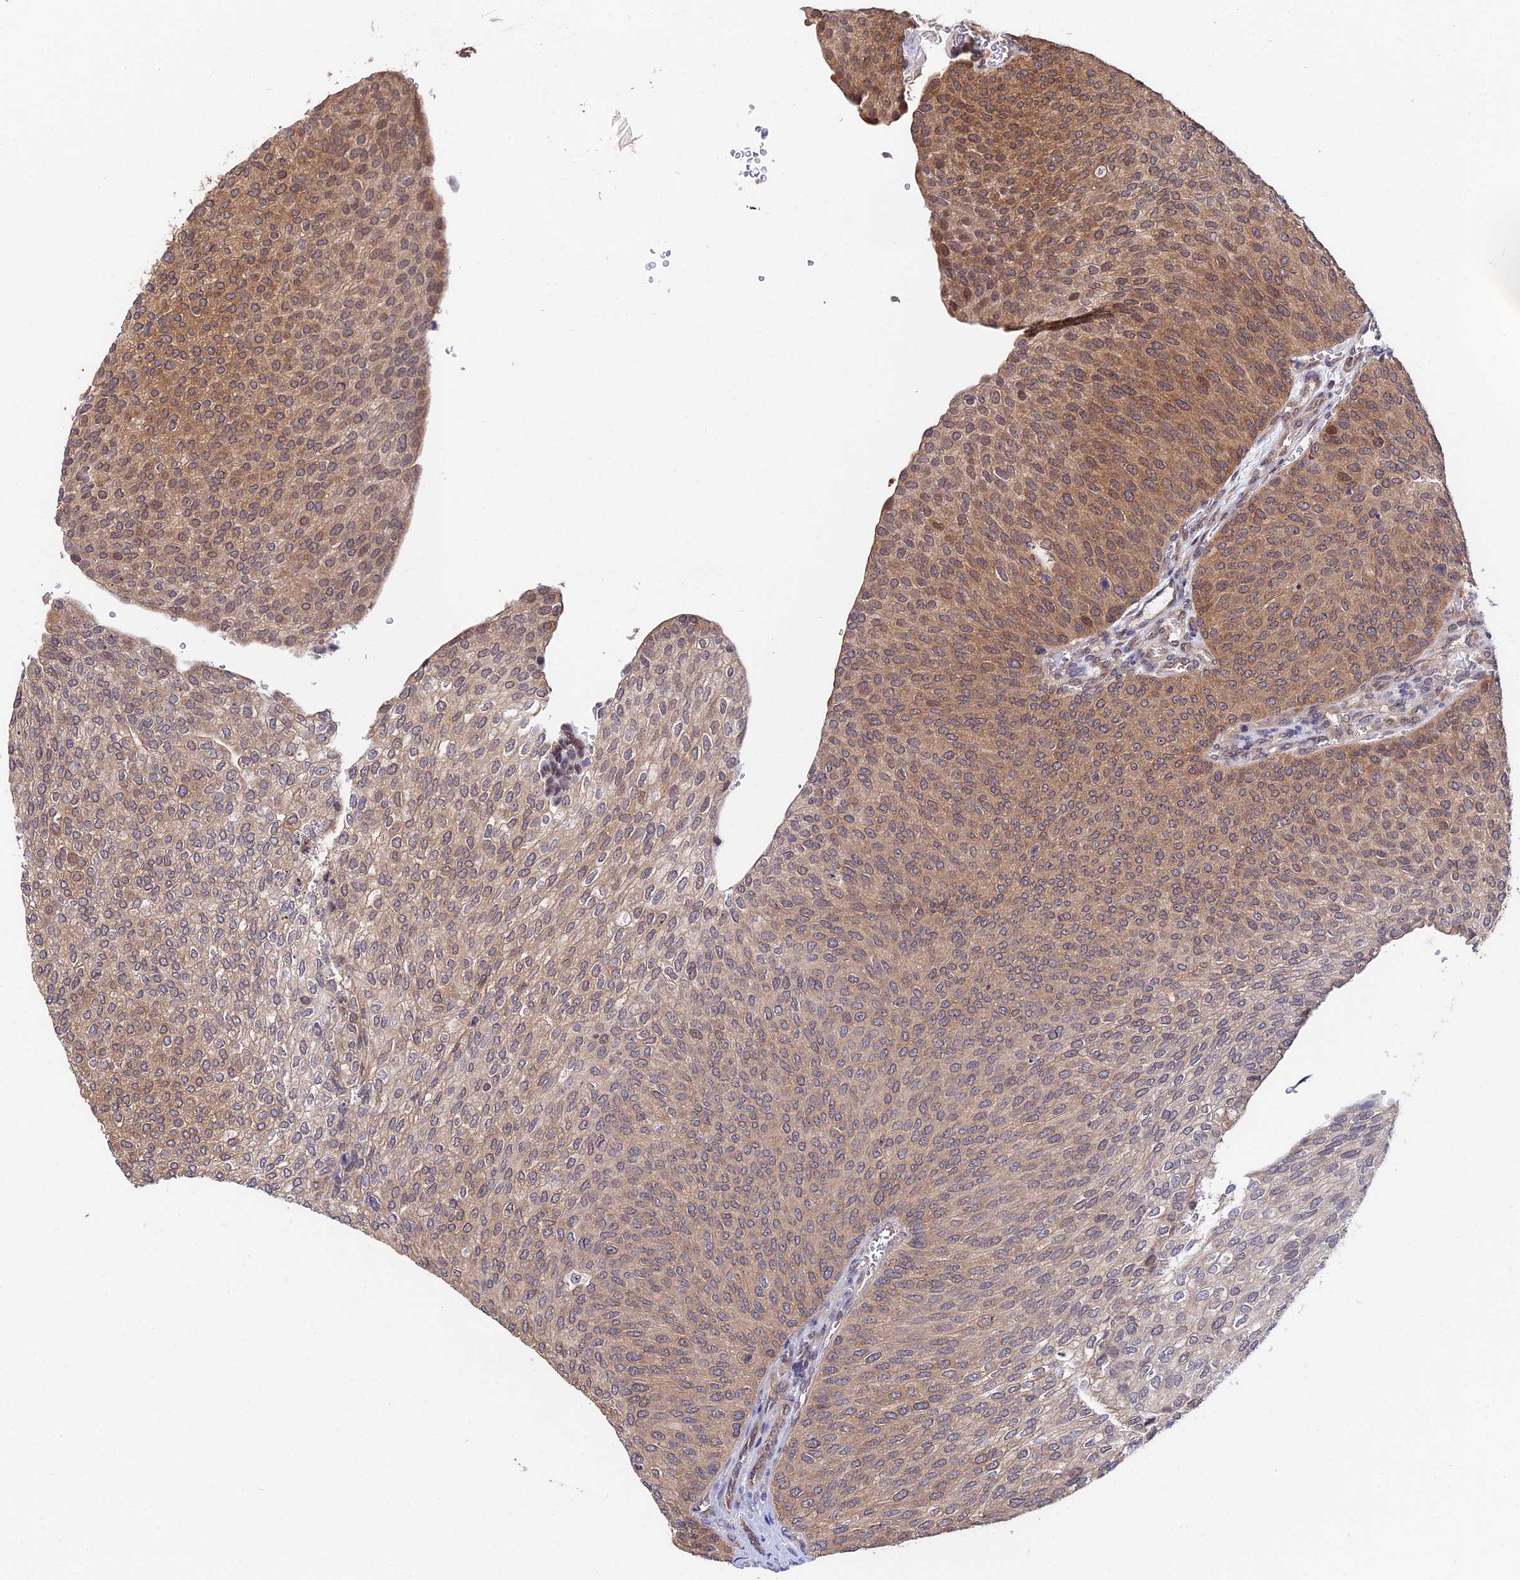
{"staining": {"intensity": "moderate", "quantity": ">75%", "location": "cytoplasmic/membranous"}, "tissue": "urothelial cancer", "cell_type": "Tumor cells", "image_type": "cancer", "snomed": [{"axis": "morphology", "description": "Urothelial carcinoma, High grade"}, {"axis": "topography", "description": "Urinary bladder"}], "caption": "Urothelial cancer was stained to show a protein in brown. There is medium levels of moderate cytoplasmic/membranous positivity in approximately >75% of tumor cells.", "gene": "INPP4A", "patient": {"sex": "female", "age": 79}}